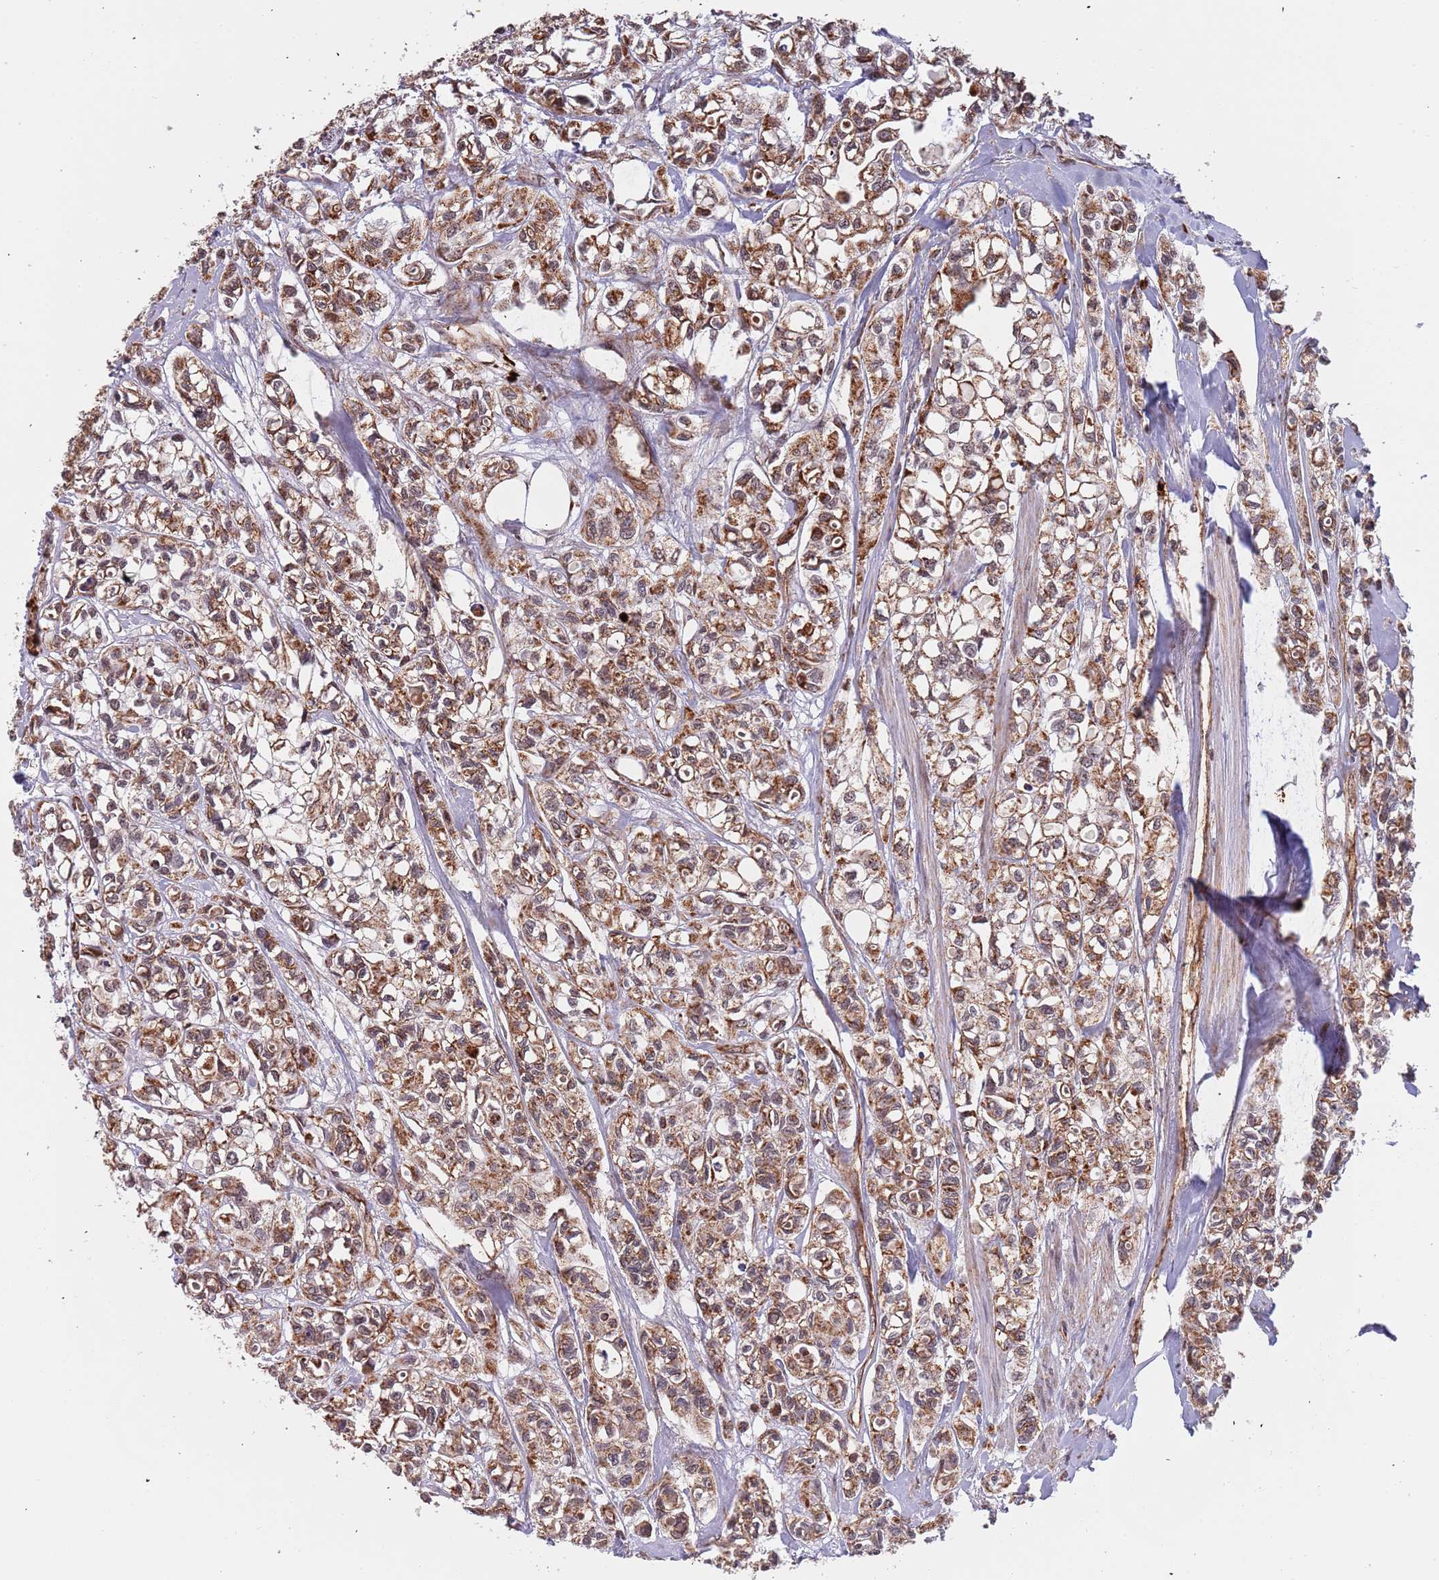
{"staining": {"intensity": "moderate", "quantity": ">75%", "location": "cytoplasmic/membranous"}, "tissue": "urothelial cancer", "cell_type": "Tumor cells", "image_type": "cancer", "snomed": [{"axis": "morphology", "description": "Urothelial carcinoma, High grade"}, {"axis": "topography", "description": "Urinary bladder"}], "caption": "High-grade urothelial carcinoma stained for a protein (brown) demonstrates moderate cytoplasmic/membranous positive staining in about >75% of tumor cells.", "gene": "DCHS1", "patient": {"sex": "male", "age": 67}}